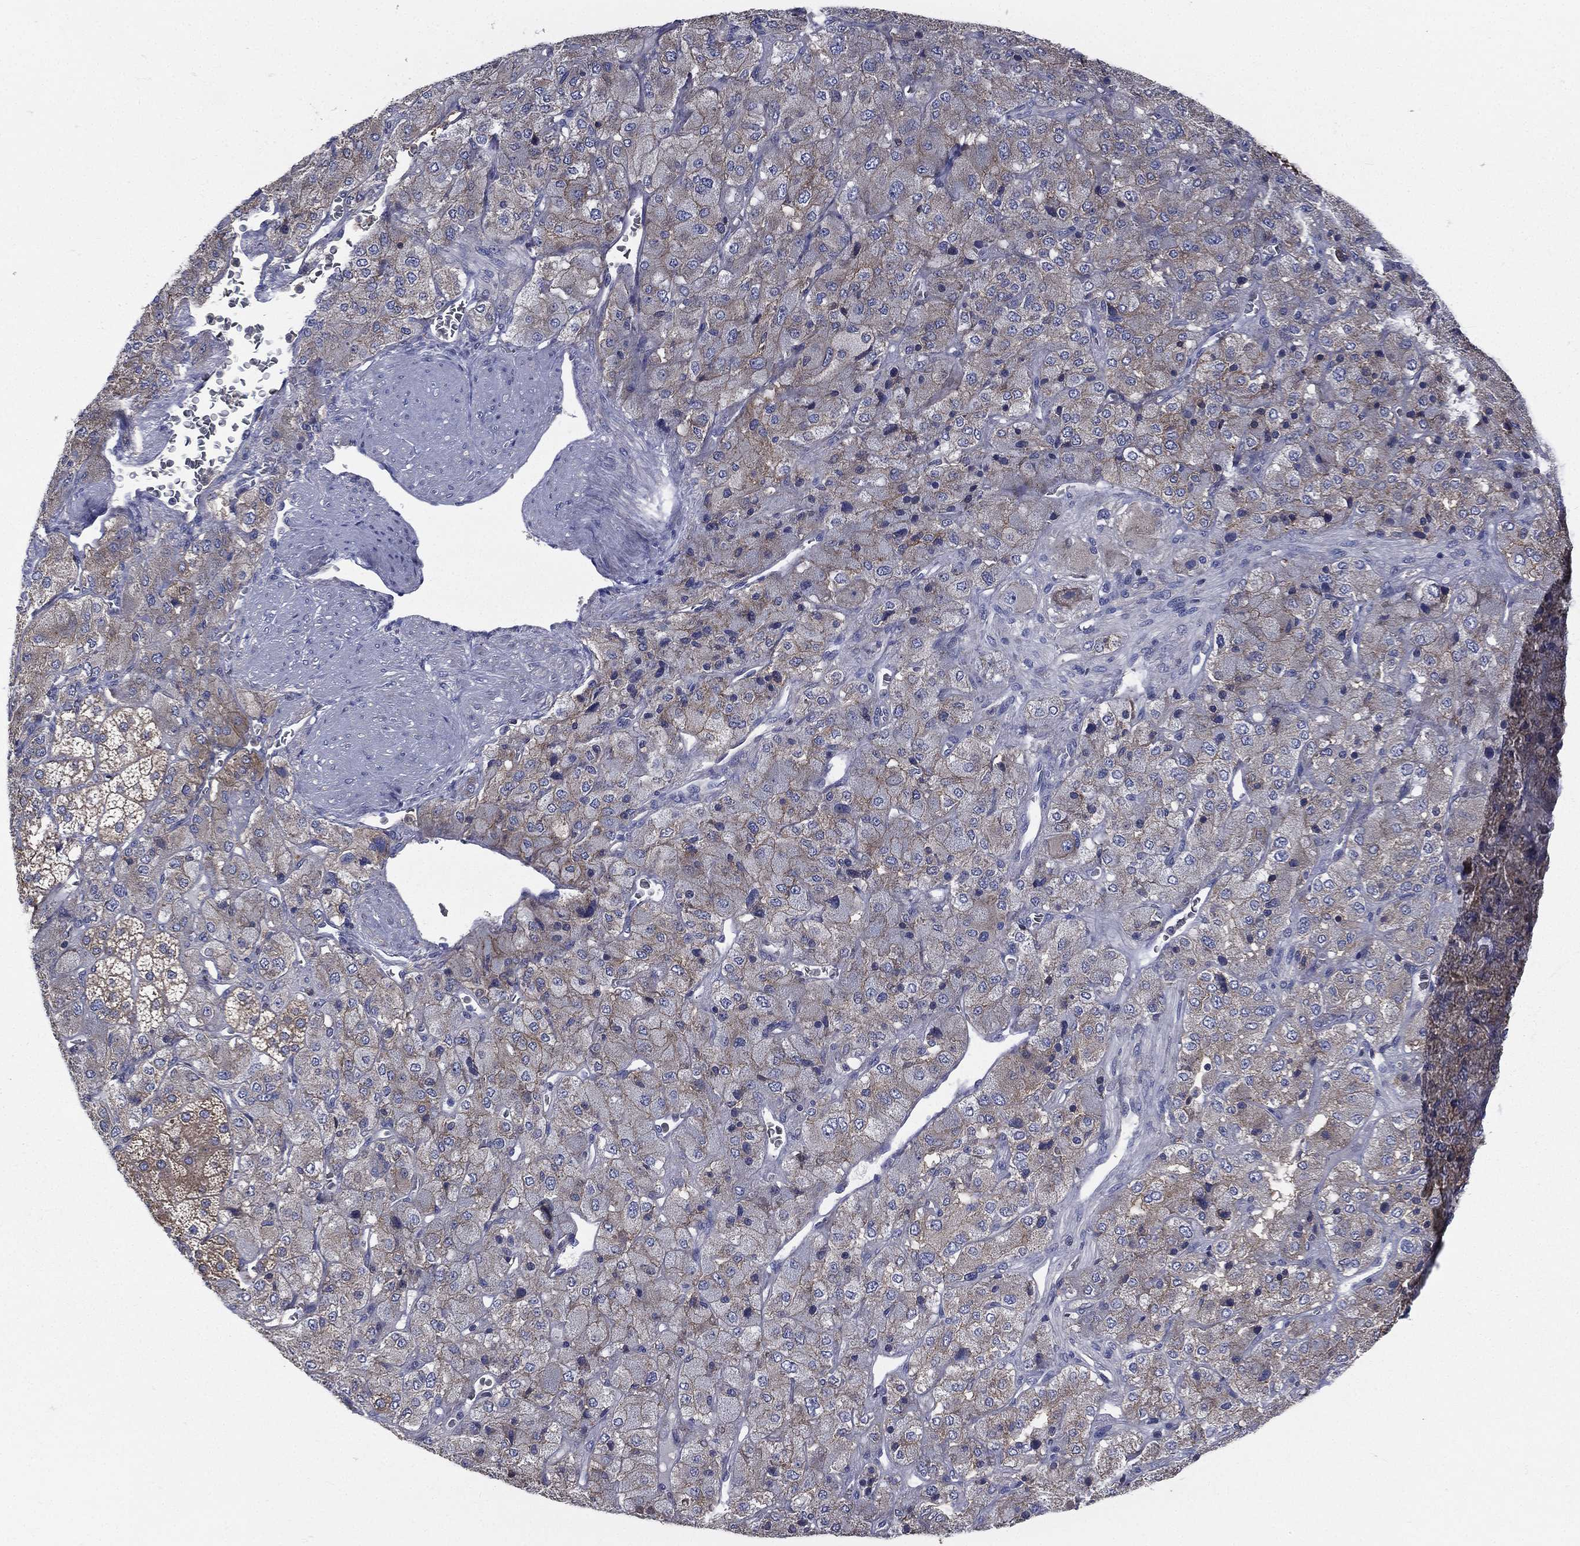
{"staining": {"intensity": "moderate", "quantity": "25%-75%", "location": "cytoplasmic/membranous"}, "tissue": "adrenal gland", "cell_type": "Glandular cells", "image_type": "normal", "snomed": [{"axis": "morphology", "description": "Normal tissue, NOS"}, {"axis": "topography", "description": "Adrenal gland"}], "caption": "The micrograph shows staining of unremarkable adrenal gland, revealing moderate cytoplasmic/membranous protein positivity (brown color) within glandular cells.", "gene": "SMPD3", "patient": {"sex": "female", "age": 60}}